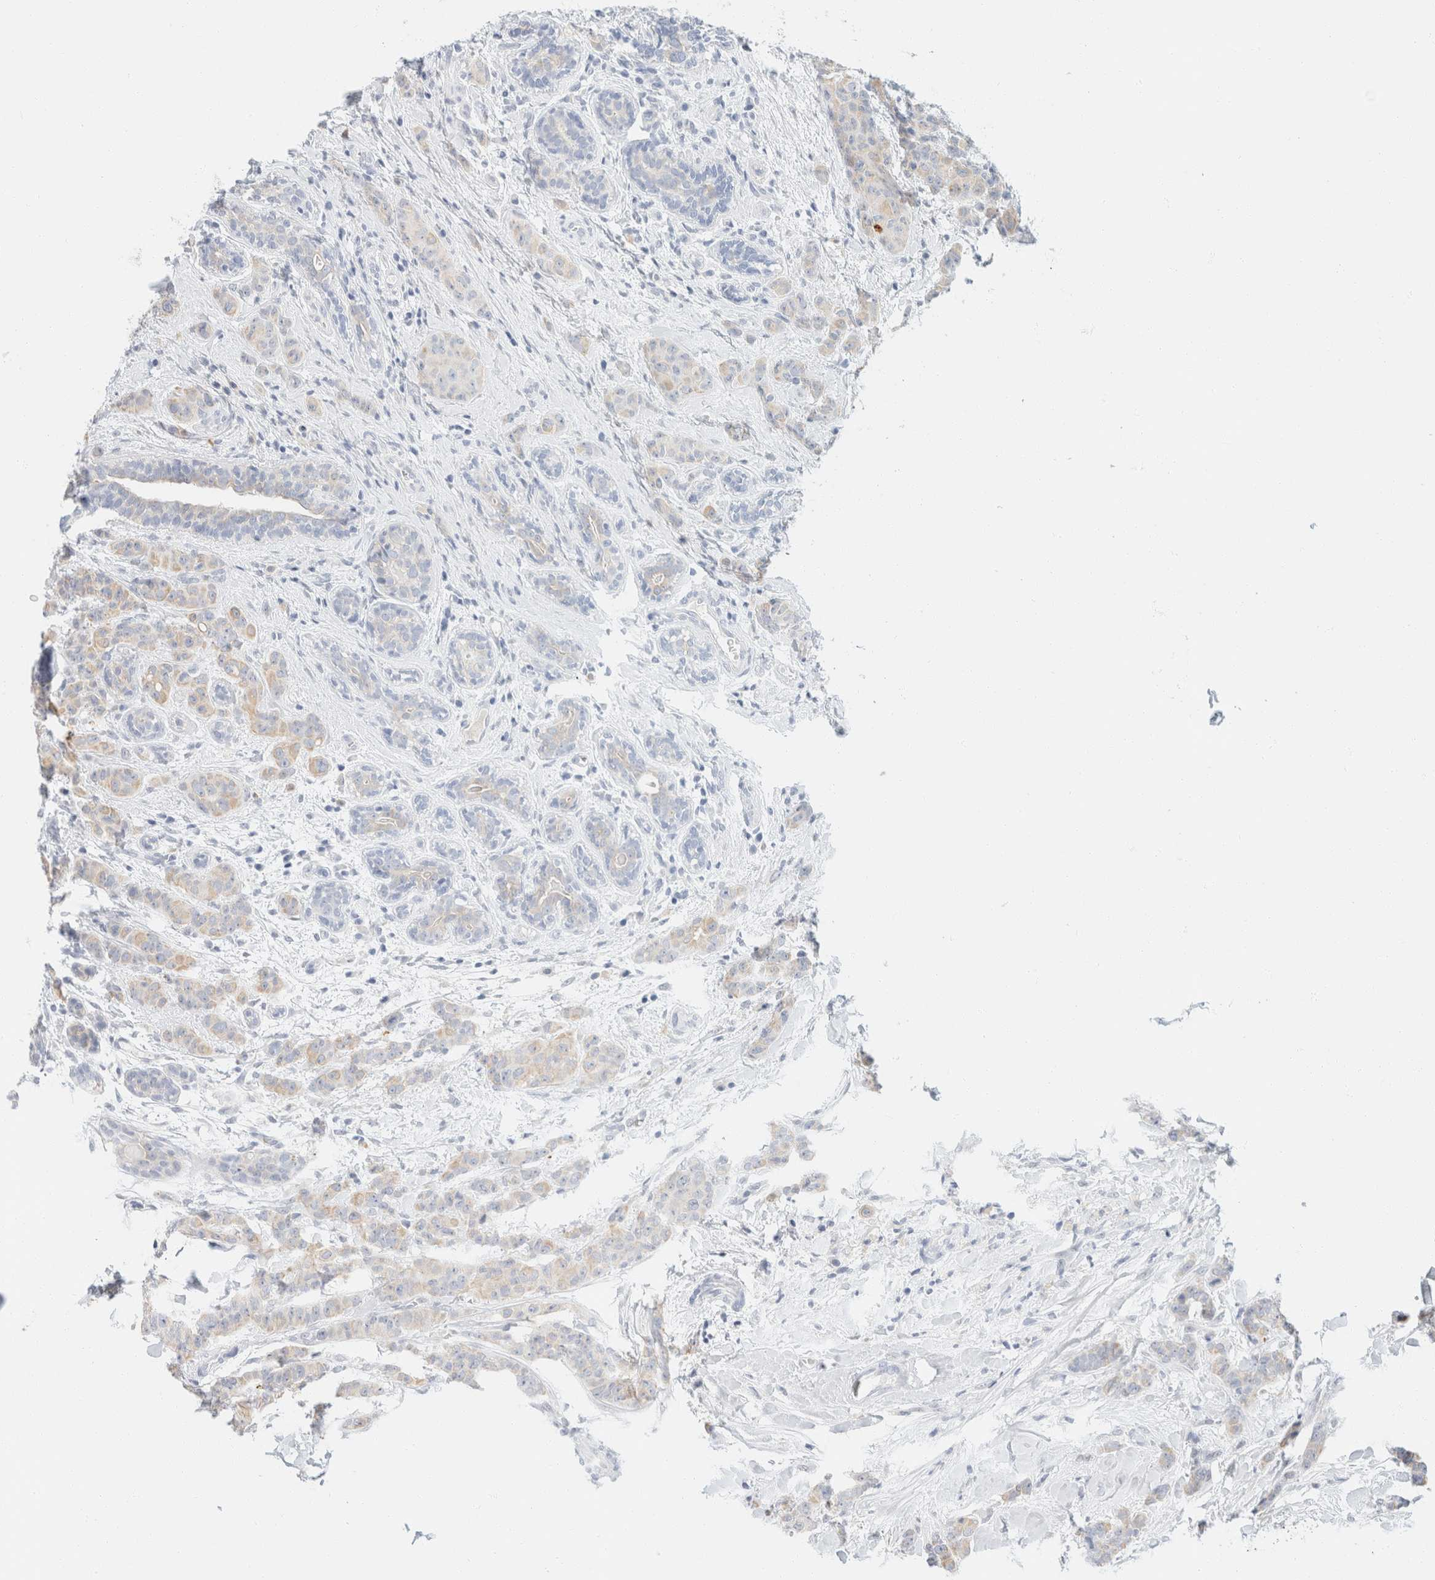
{"staining": {"intensity": "weak", "quantity": "<25%", "location": "cytoplasmic/membranous"}, "tissue": "breast cancer", "cell_type": "Tumor cells", "image_type": "cancer", "snomed": [{"axis": "morphology", "description": "Normal tissue, NOS"}, {"axis": "morphology", "description": "Duct carcinoma"}, {"axis": "topography", "description": "Breast"}], "caption": "A histopathology image of invasive ductal carcinoma (breast) stained for a protein displays no brown staining in tumor cells.", "gene": "KRT20", "patient": {"sex": "female", "age": 40}}